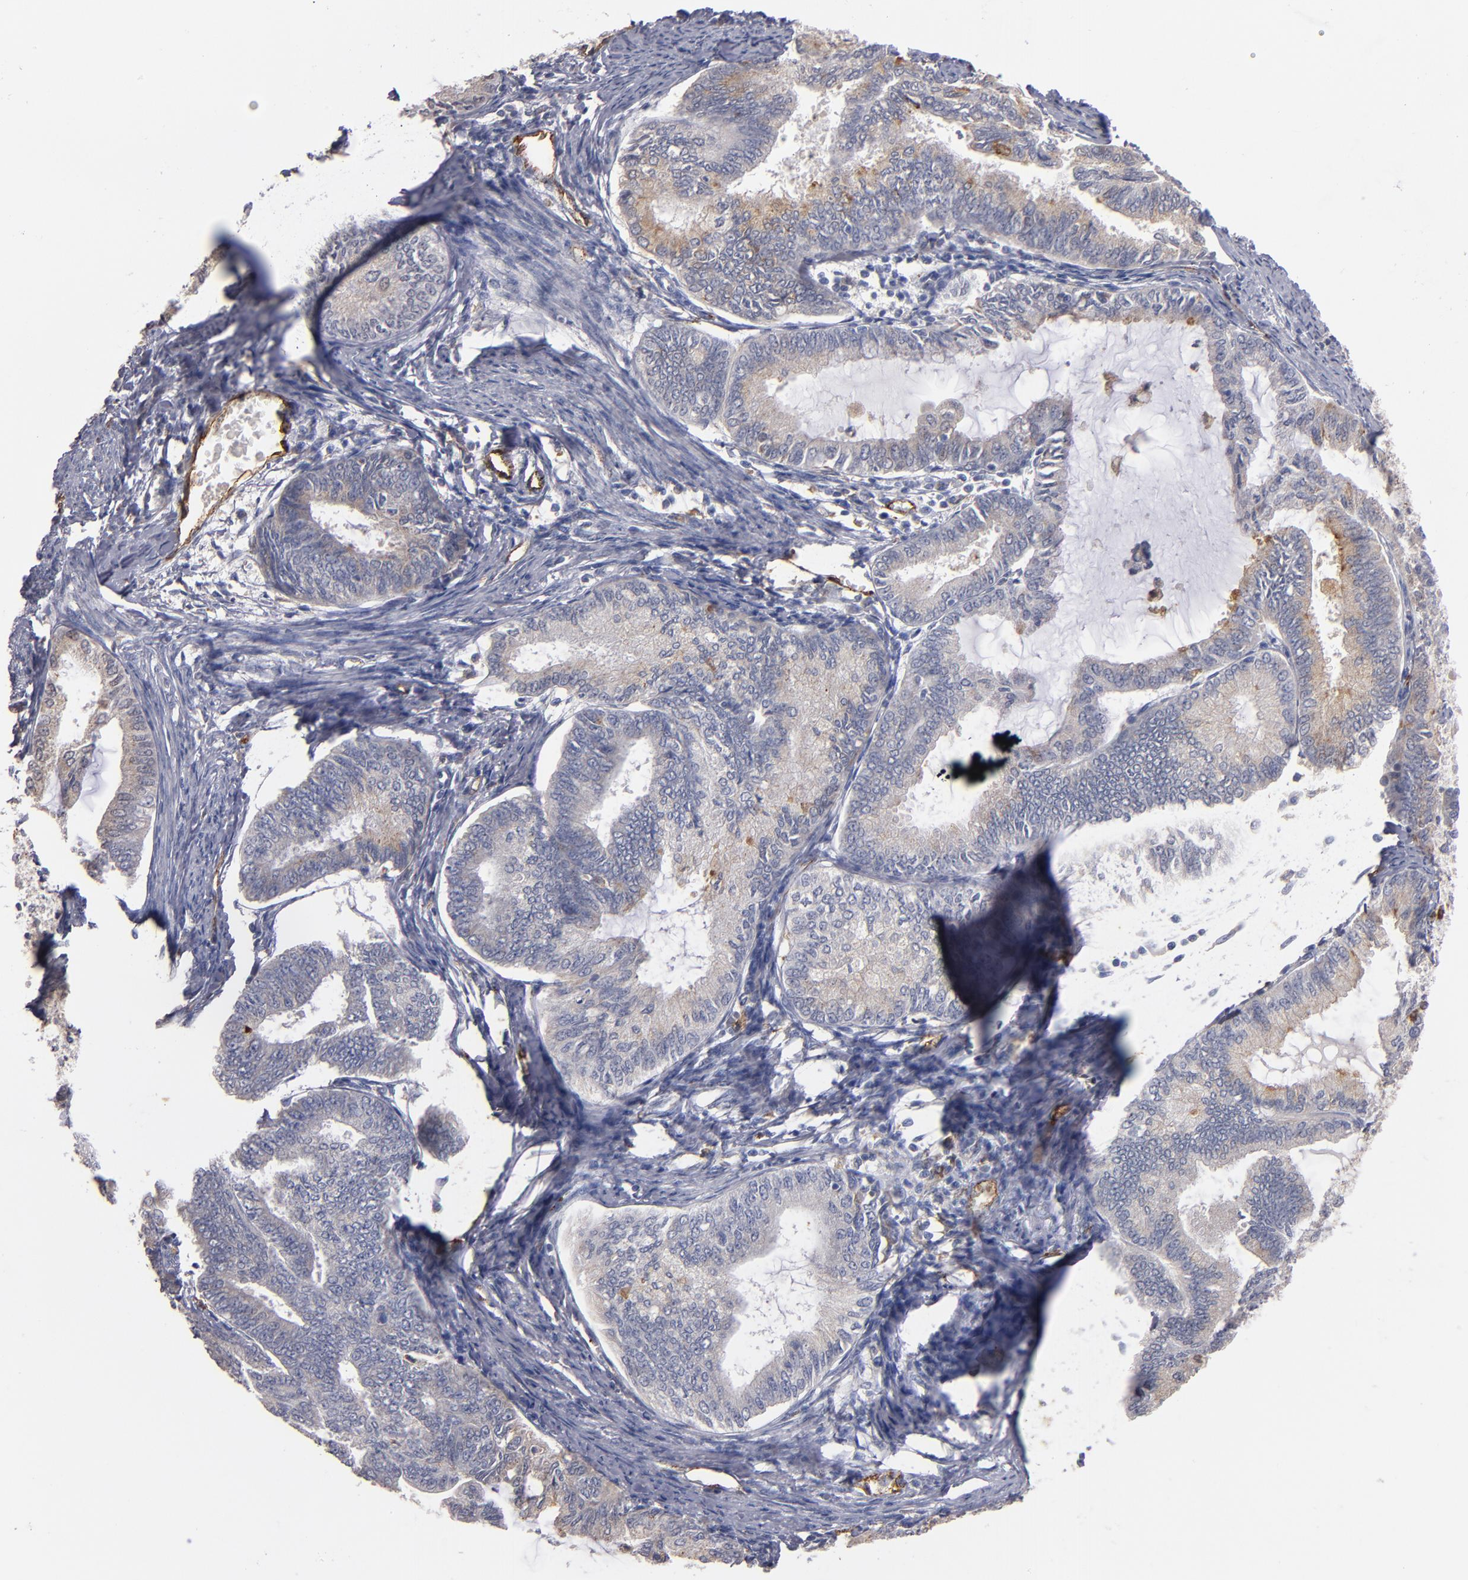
{"staining": {"intensity": "moderate", "quantity": "<25%", "location": "cytoplasmic/membranous"}, "tissue": "endometrial cancer", "cell_type": "Tumor cells", "image_type": "cancer", "snomed": [{"axis": "morphology", "description": "Adenocarcinoma, NOS"}, {"axis": "topography", "description": "Endometrium"}], "caption": "IHC photomicrograph of human endometrial cancer stained for a protein (brown), which demonstrates low levels of moderate cytoplasmic/membranous expression in approximately <25% of tumor cells.", "gene": "SELP", "patient": {"sex": "female", "age": 86}}